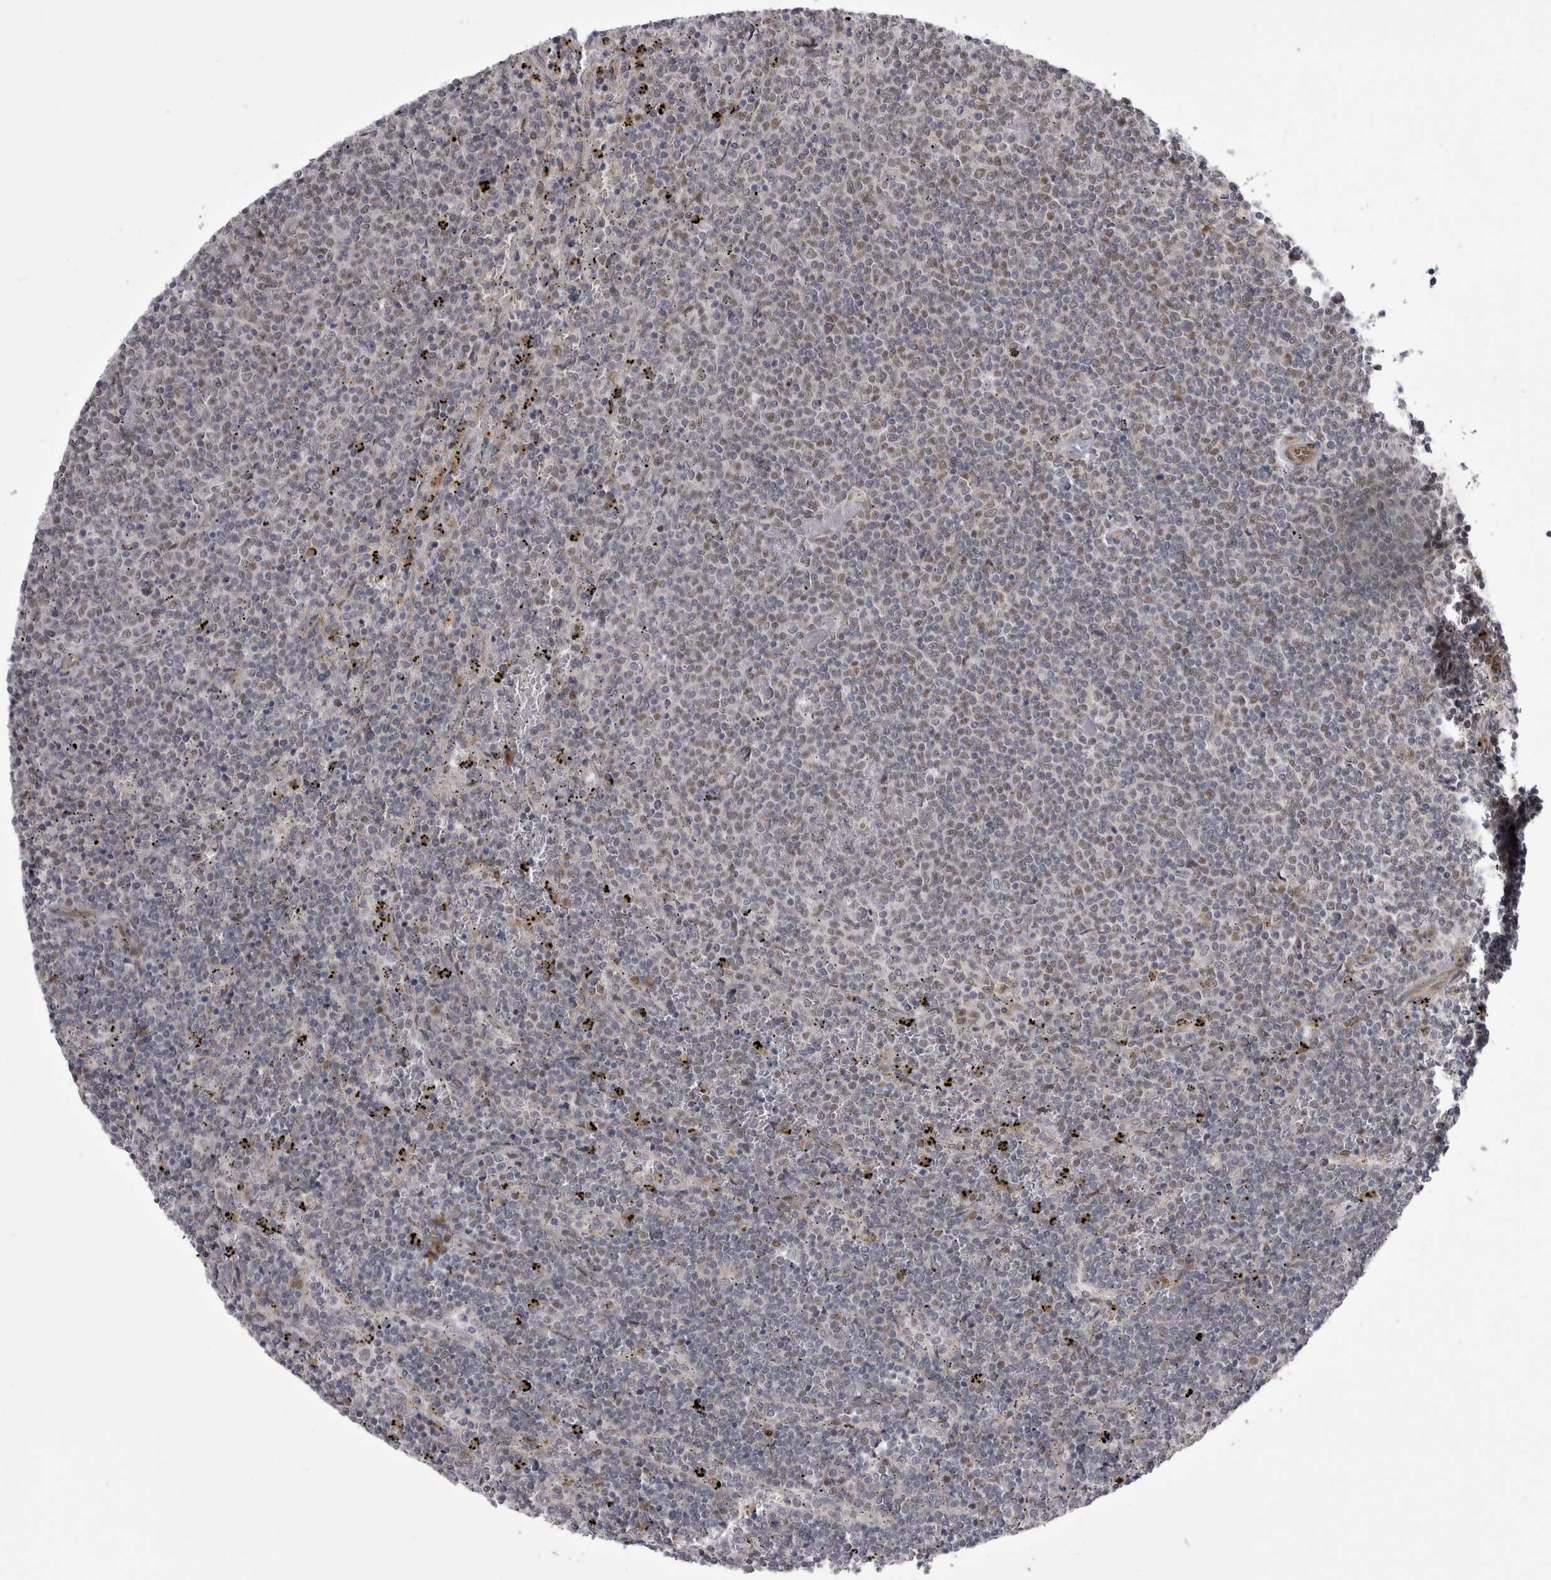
{"staining": {"intensity": "weak", "quantity": "25%-75%", "location": "nuclear"}, "tissue": "lymphoma", "cell_type": "Tumor cells", "image_type": "cancer", "snomed": [{"axis": "morphology", "description": "Malignant lymphoma, non-Hodgkin's type, Low grade"}, {"axis": "topography", "description": "Spleen"}], "caption": "IHC histopathology image of neoplastic tissue: low-grade malignant lymphoma, non-Hodgkin's type stained using immunohistochemistry (IHC) shows low levels of weak protein expression localized specifically in the nuclear of tumor cells, appearing as a nuclear brown color.", "gene": "CHIC2", "patient": {"sex": "female", "age": 50}}